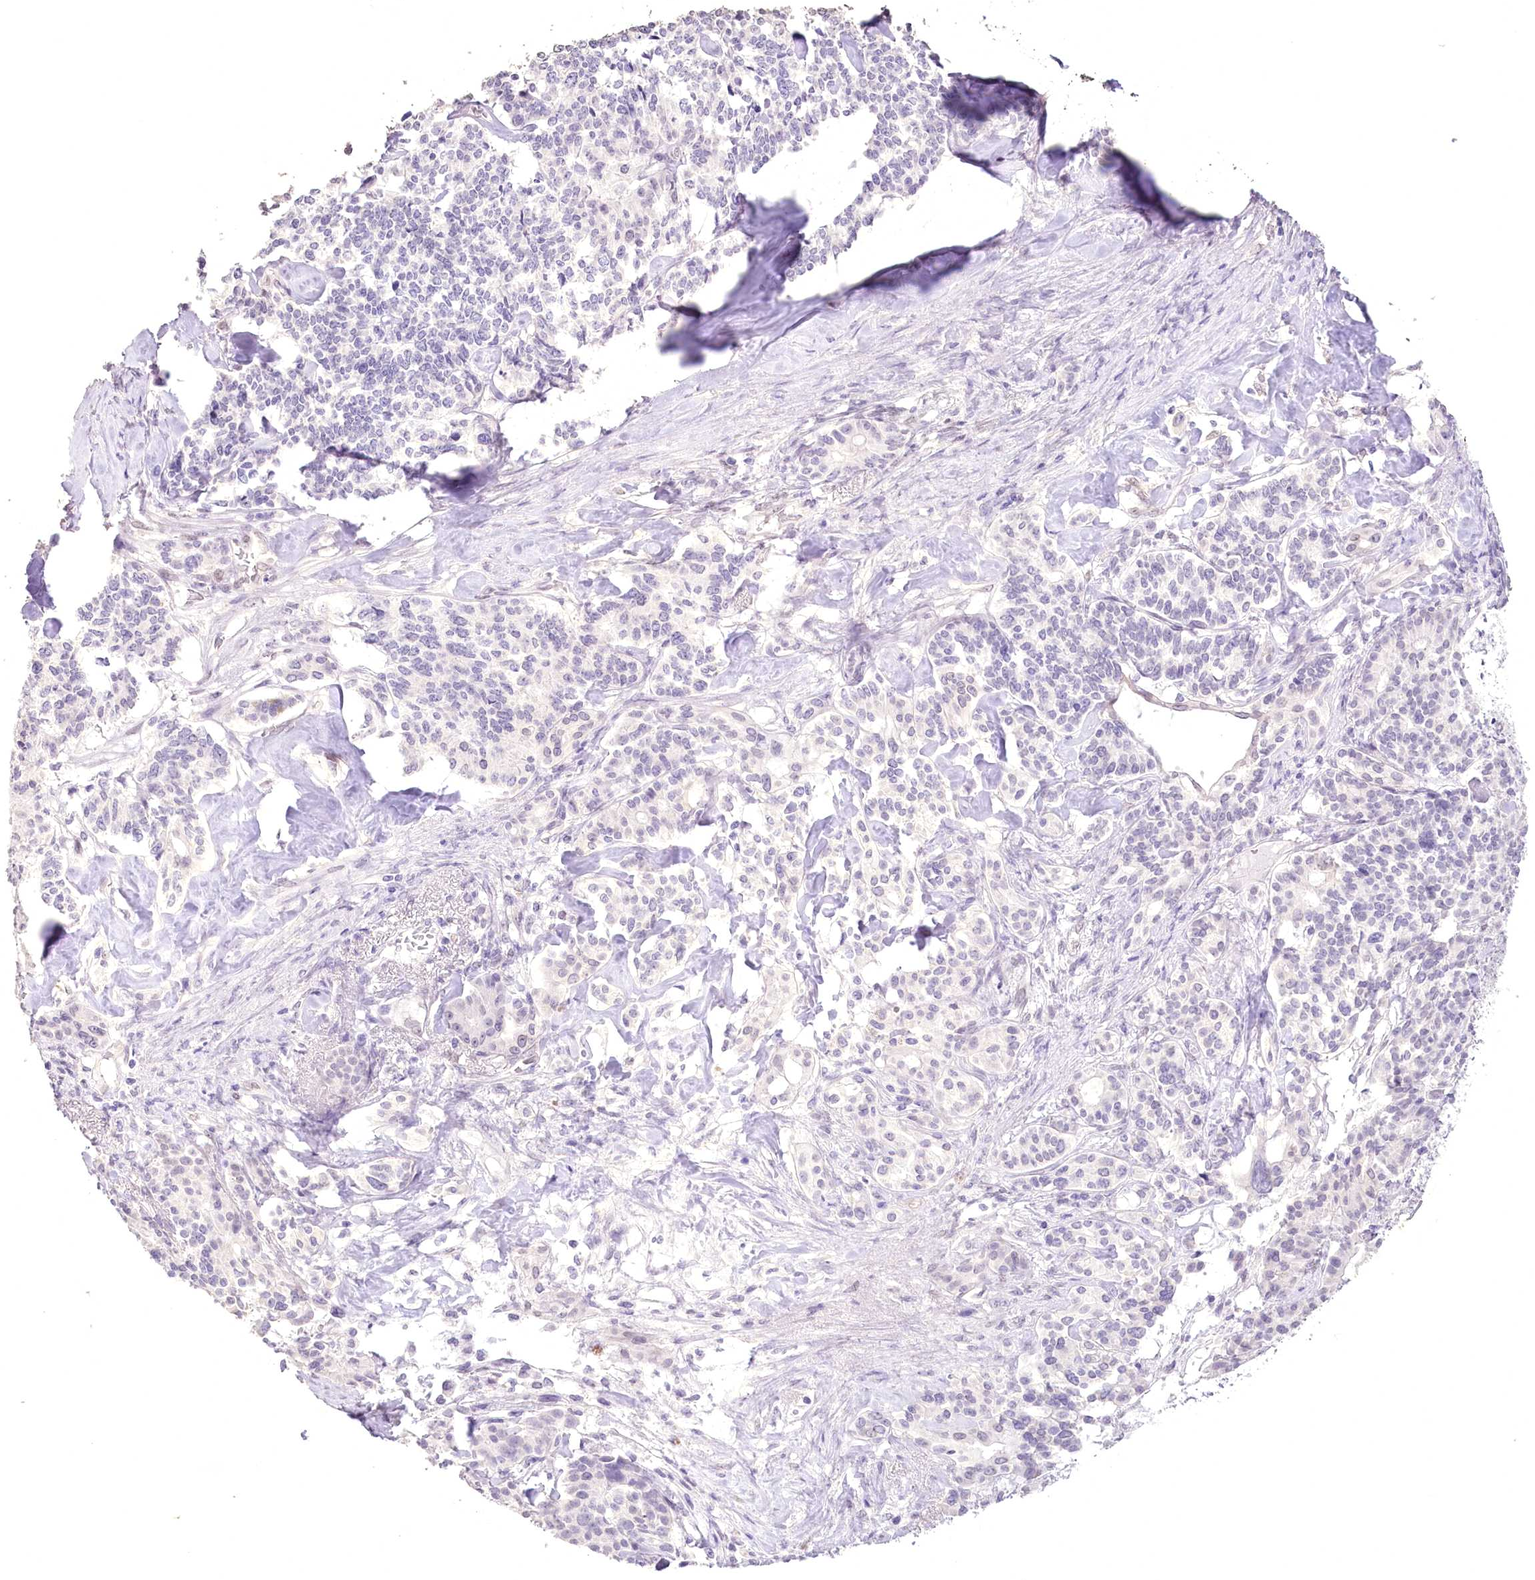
{"staining": {"intensity": "negative", "quantity": "none", "location": "none"}, "tissue": "pancreatic cancer", "cell_type": "Tumor cells", "image_type": "cancer", "snomed": [{"axis": "morphology", "description": "Adenocarcinoma, NOS"}, {"axis": "topography", "description": "Pancreas"}], "caption": "Pancreatic cancer (adenocarcinoma) was stained to show a protein in brown. There is no significant staining in tumor cells.", "gene": "SLC39A10", "patient": {"sex": "female", "age": 74}}